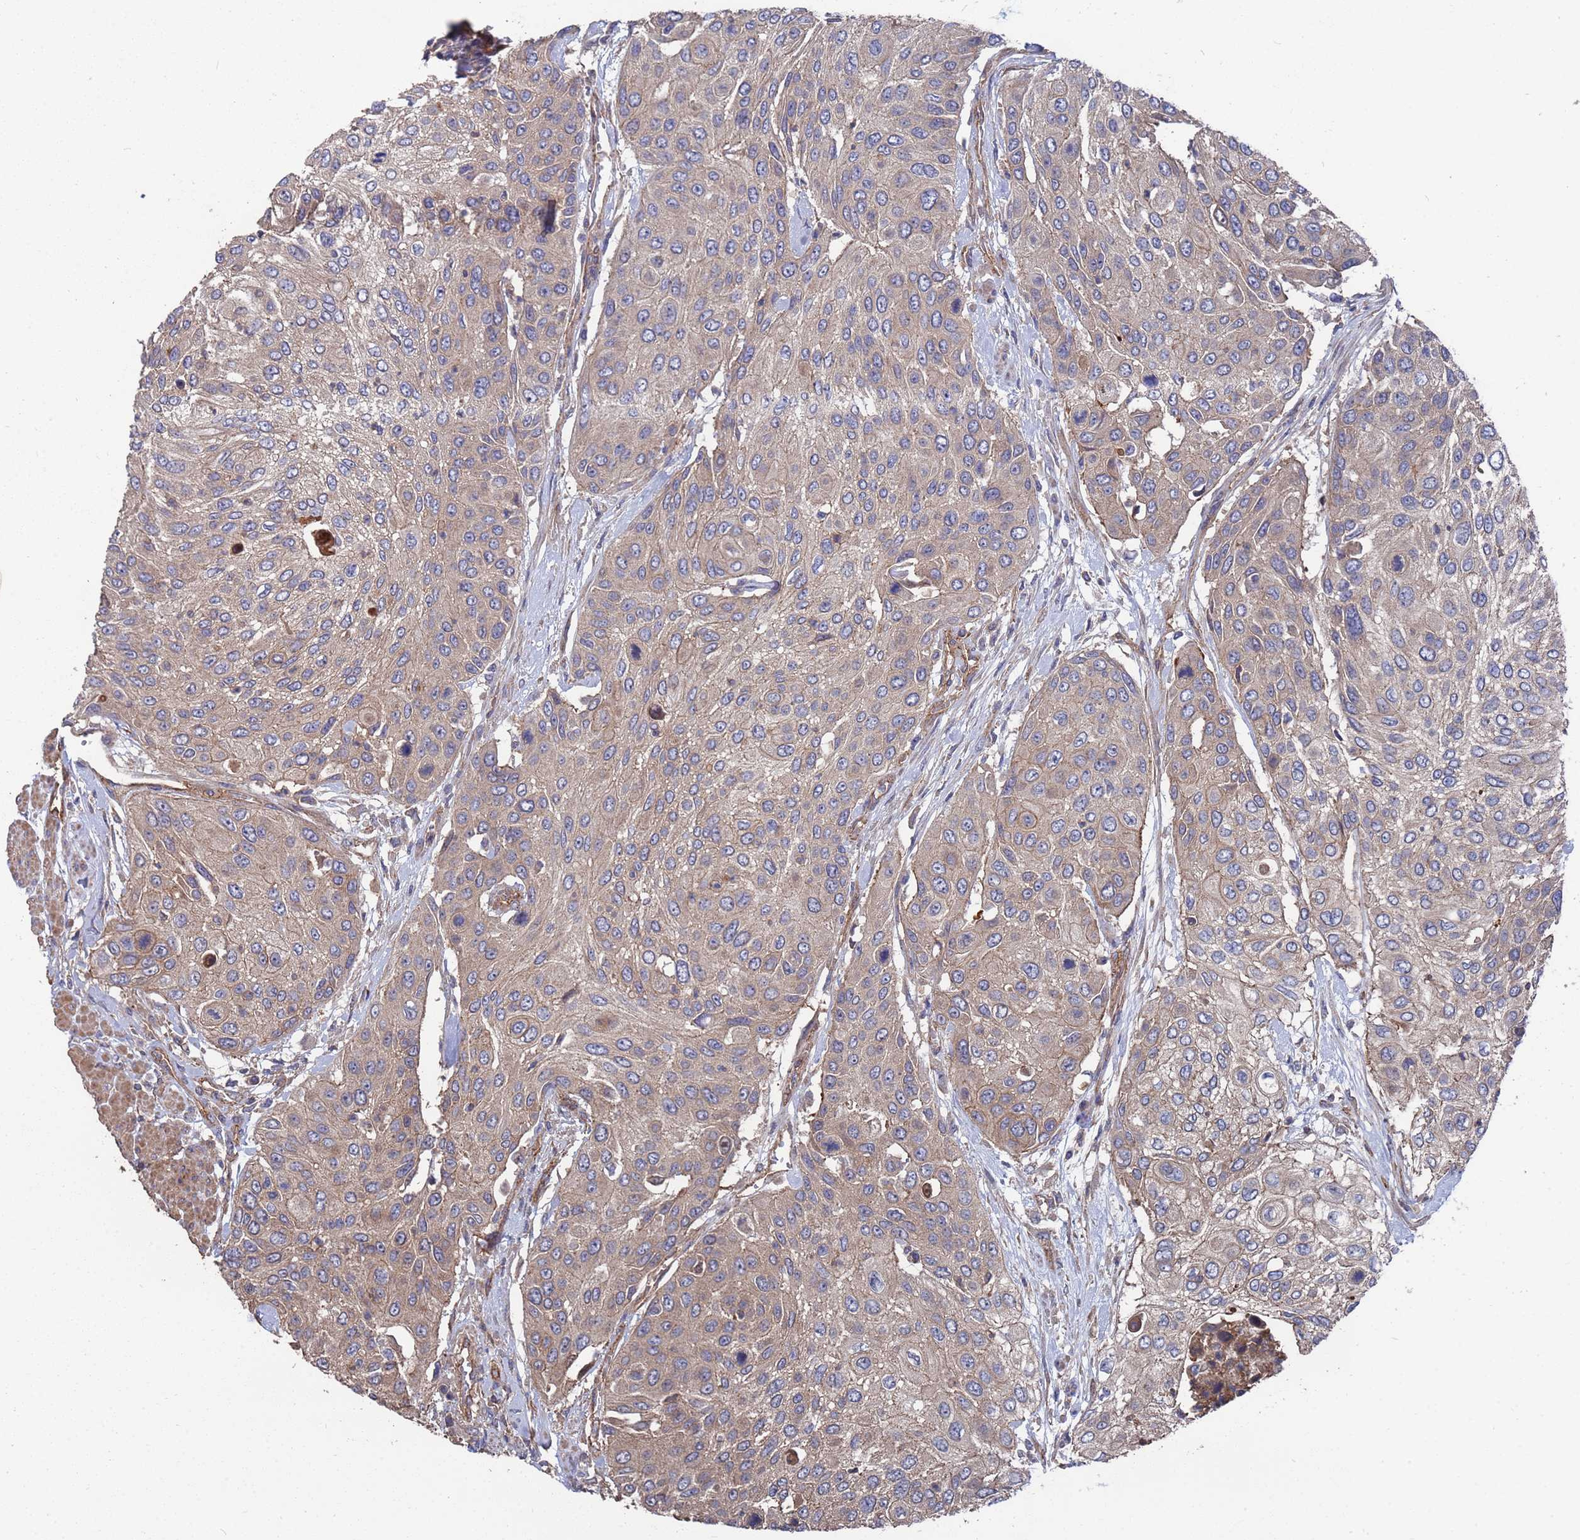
{"staining": {"intensity": "negative", "quantity": "none", "location": "none"}, "tissue": "urothelial cancer", "cell_type": "Tumor cells", "image_type": "cancer", "snomed": [{"axis": "morphology", "description": "Urothelial carcinoma, High grade"}, {"axis": "topography", "description": "Urinary bladder"}], "caption": "High power microscopy histopathology image of an IHC image of high-grade urothelial carcinoma, revealing no significant expression in tumor cells. (DAB (3,3'-diaminobenzidine) IHC with hematoxylin counter stain).", "gene": "NDUFAF6", "patient": {"sex": "female", "age": 79}}